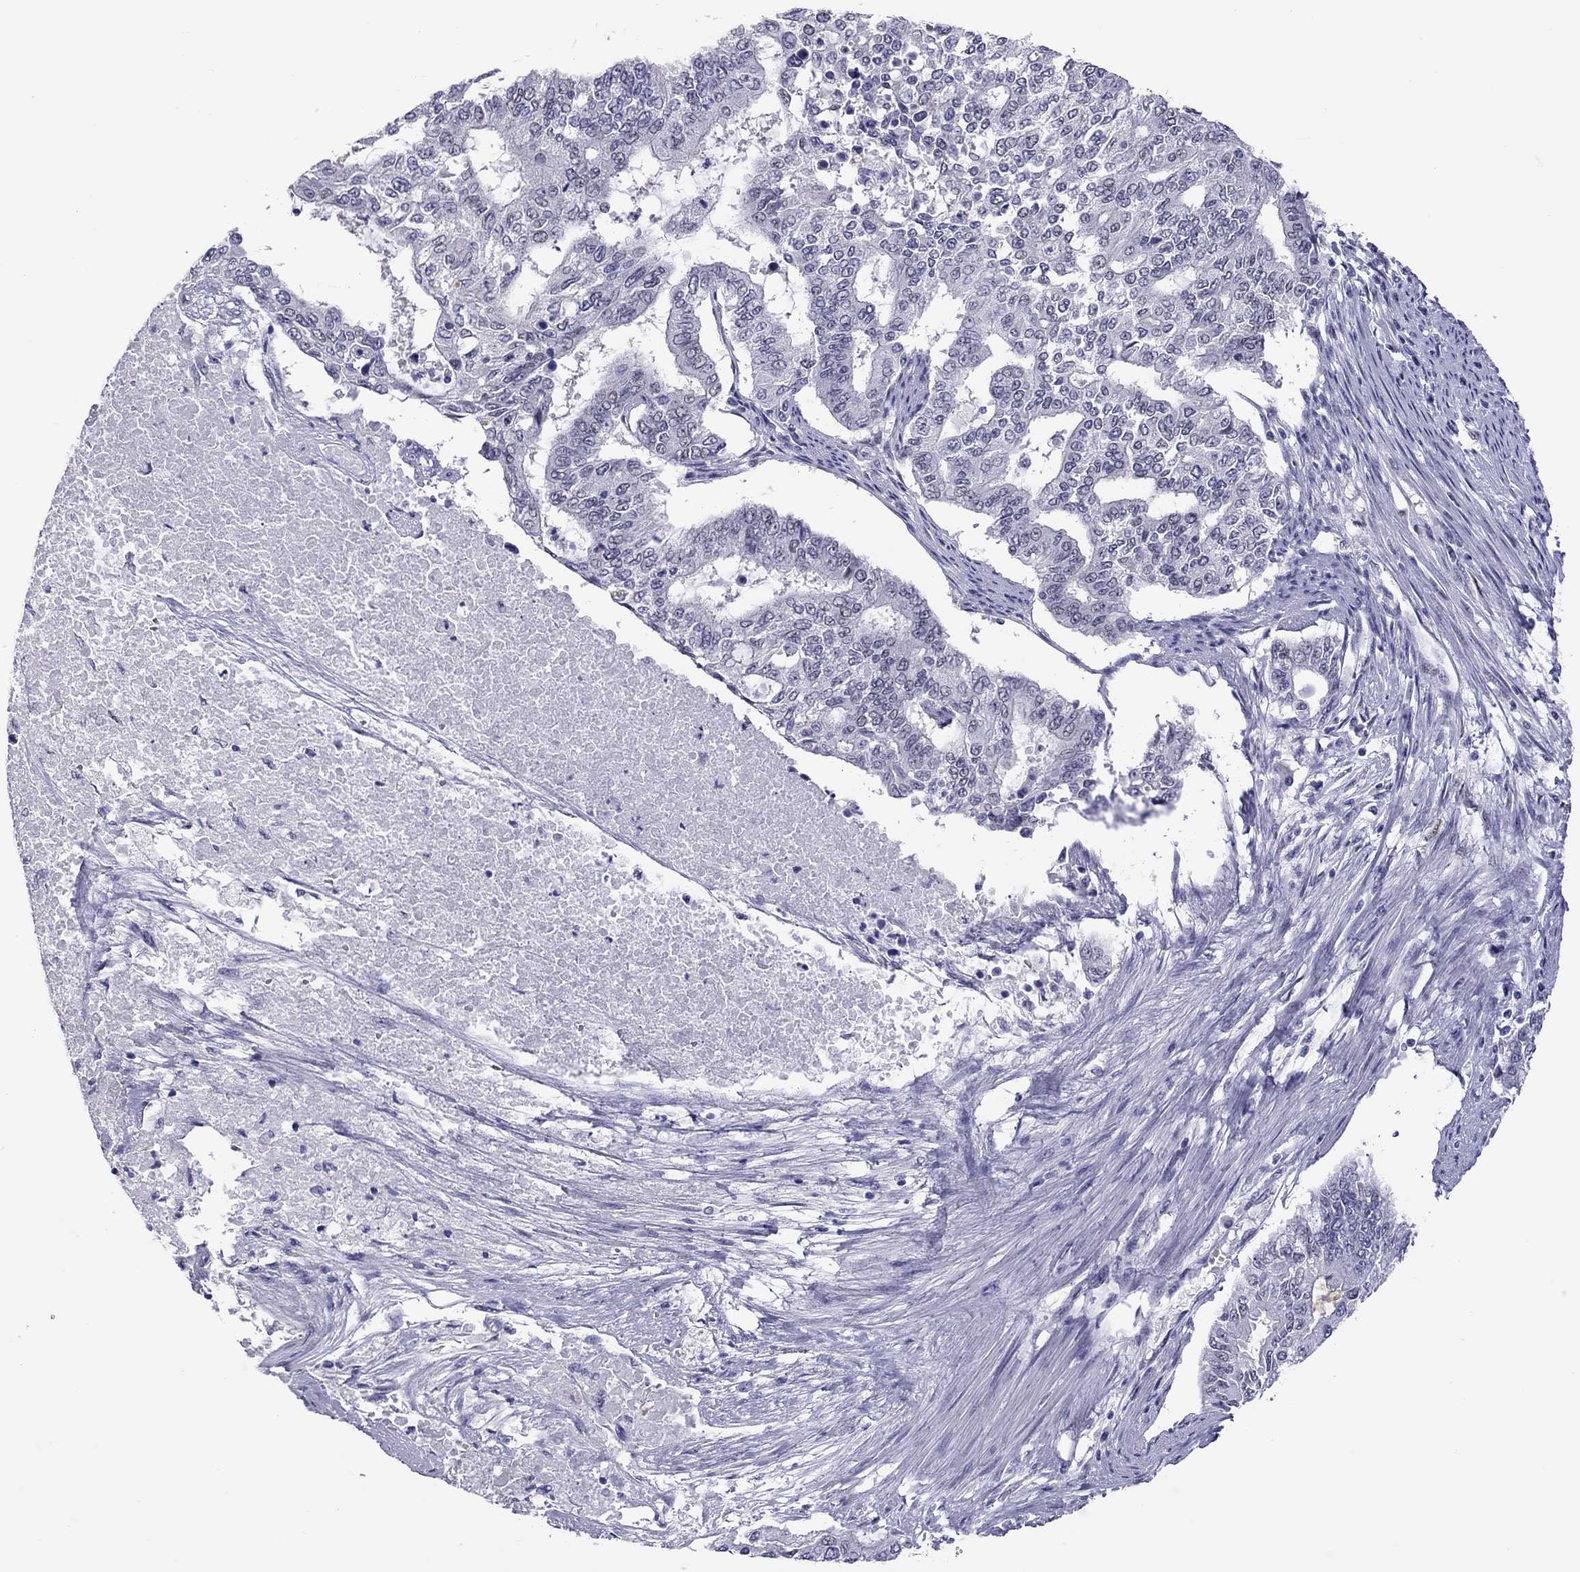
{"staining": {"intensity": "negative", "quantity": "none", "location": "none"}, "tissue": "endometrial cancer", "cell_type": "Tumor cells", "image_type": "cancer", "snomed": [{"axis": "morphology", "description": "Adenocarcinoma, NOS"}, {"axis": "topography", "description": "Uterus"}], "caption": "Endometrial cancer (adenocarcinoma) was stained to show a protein in brown. There is no significant positivity in tumor cells. (DAB (3,3'-diaminobenzidine) IHC with hematoxylin counter stain).", "gene": "CHRNB3", "patient": {"sex": "female", "age": 59}}